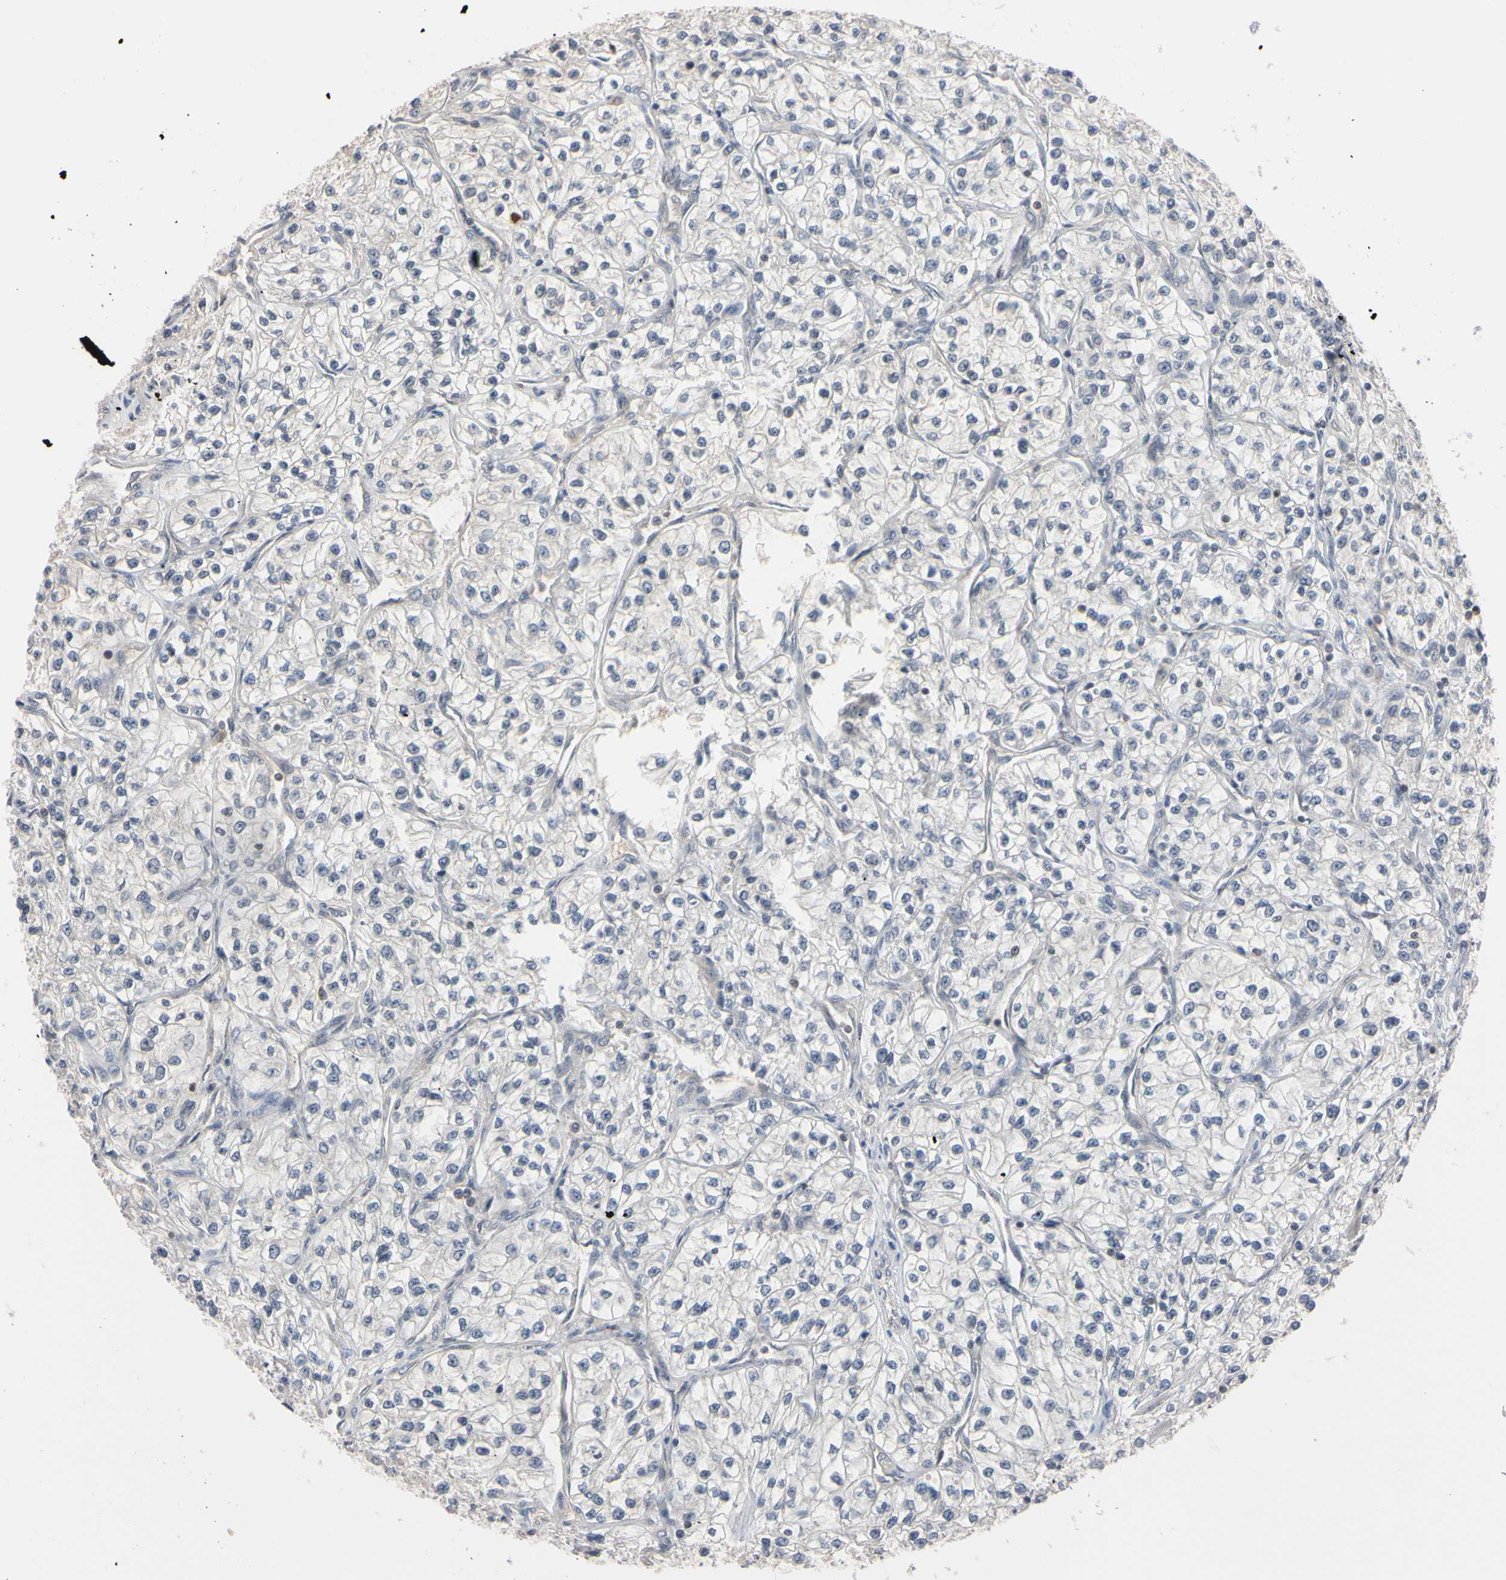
{"staining": {"intensity": "negative", "quantity": "none", "location": "none"}, "tissue": "renal cancer", "cell_type": "Tumor cells", "image_type": "cancer", "snomed": [{"axis": "morphology", "description": "Adenocarcinoma, NOS"}, {"axis": "topography", "description": "Kidney"}], "caption": "DAB immunohistochemical staining of renal cancer reveals no significant expression in tumor cells.", "gene": "UBE2I", "patient": {"sex": "female", "age": 57}}